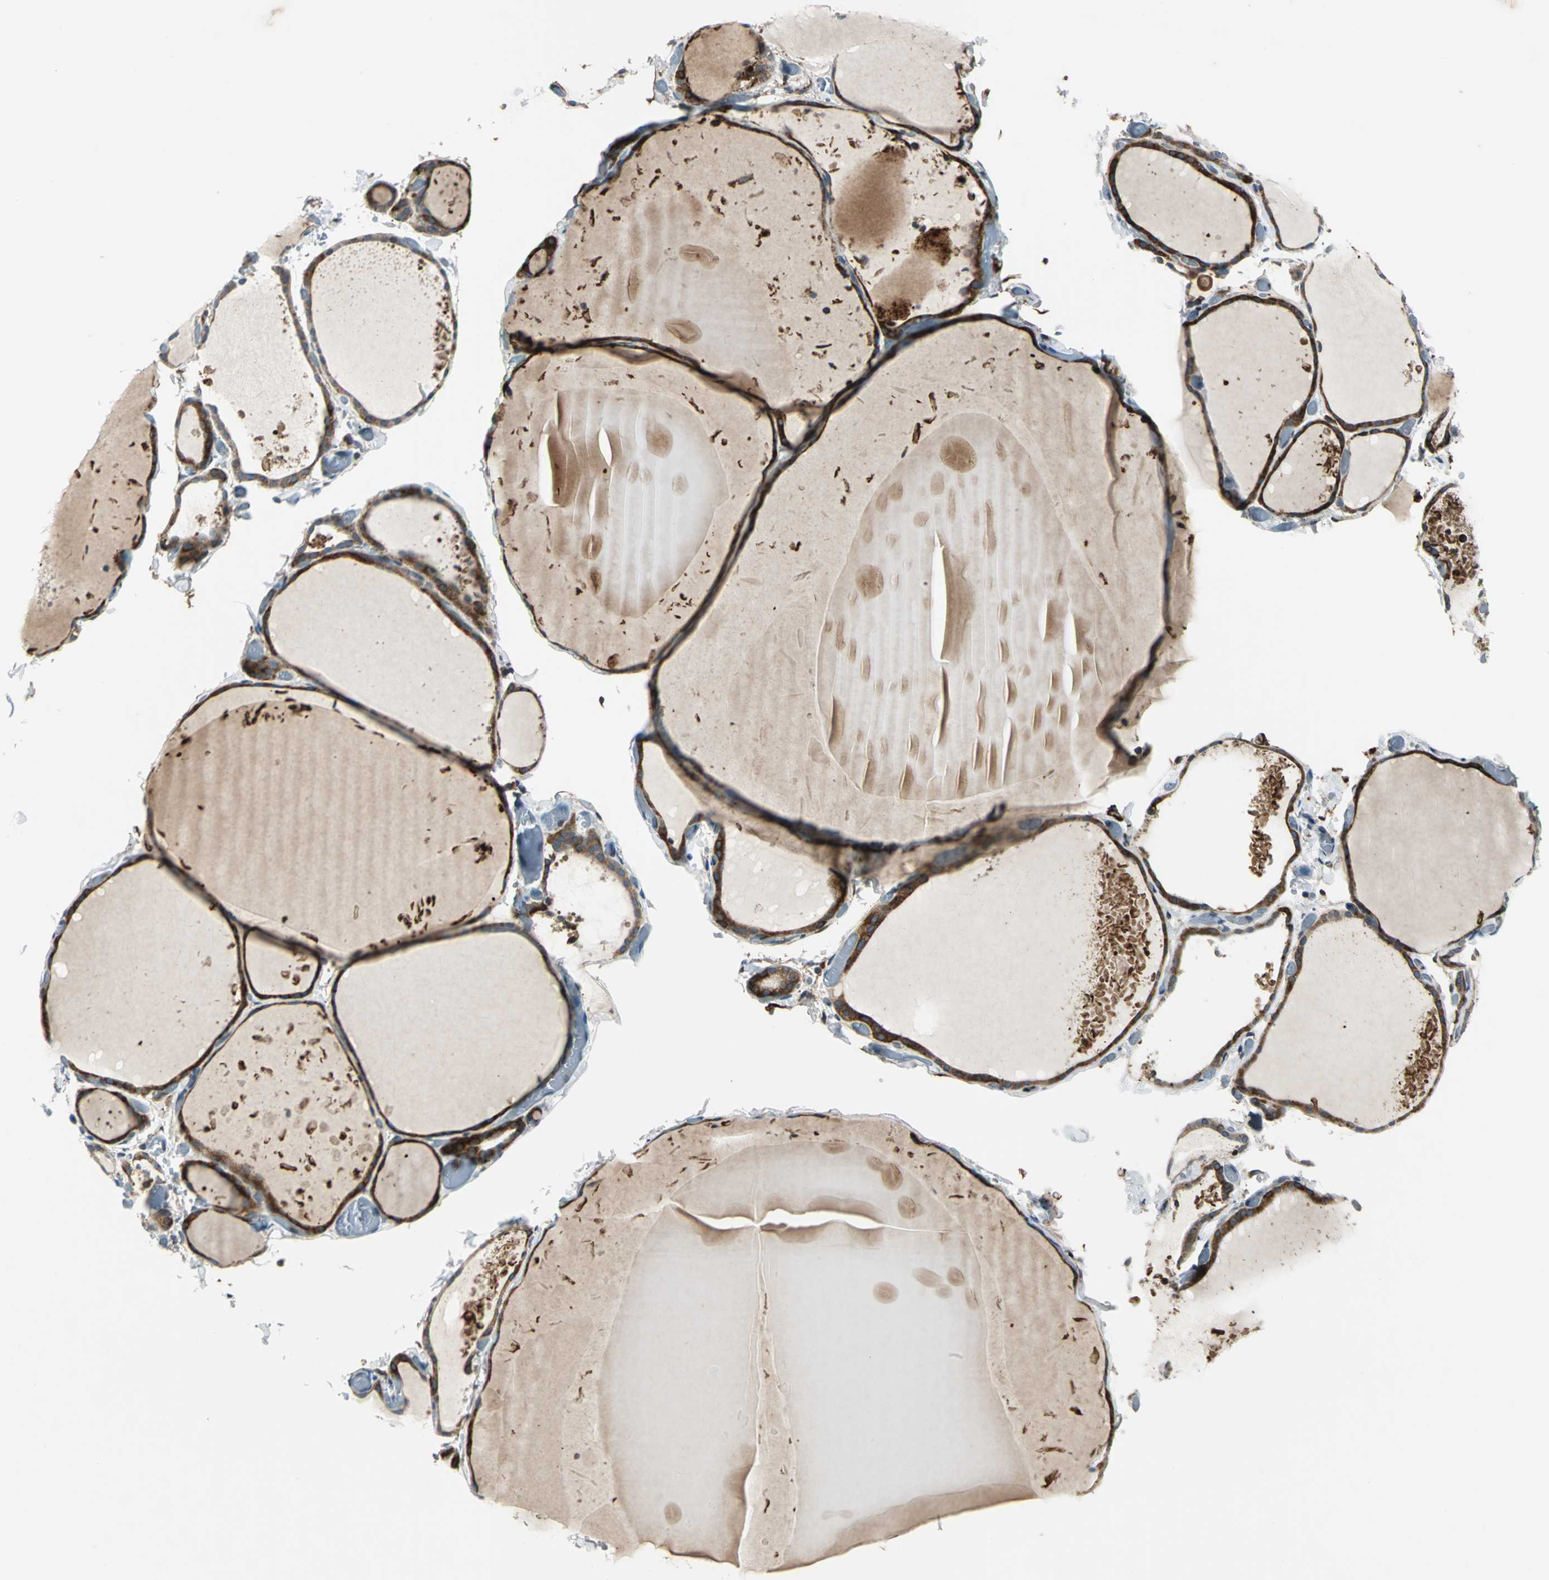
{"staining": {"intensity": "strong", "quantity": ">75%", "location": "cytoplasmic/membranous"}, "tissue": "thyroid gland", "cell_type": "Glandular cells", "image_type": "normal", "snomed": [{"axis": "morphology", "description": "Normal tissue, NOS"}, {"axis": "topography", "description": "Thyroid gland"}], "caption": "Immunohistochemical staining of normal human thyroid gland shows high levels of strong cytoplasmic/membranous positivity in about >75% of glandular cells.", "gene": "HTATIP2", "patient": {"sex": "female", "age": 22}}